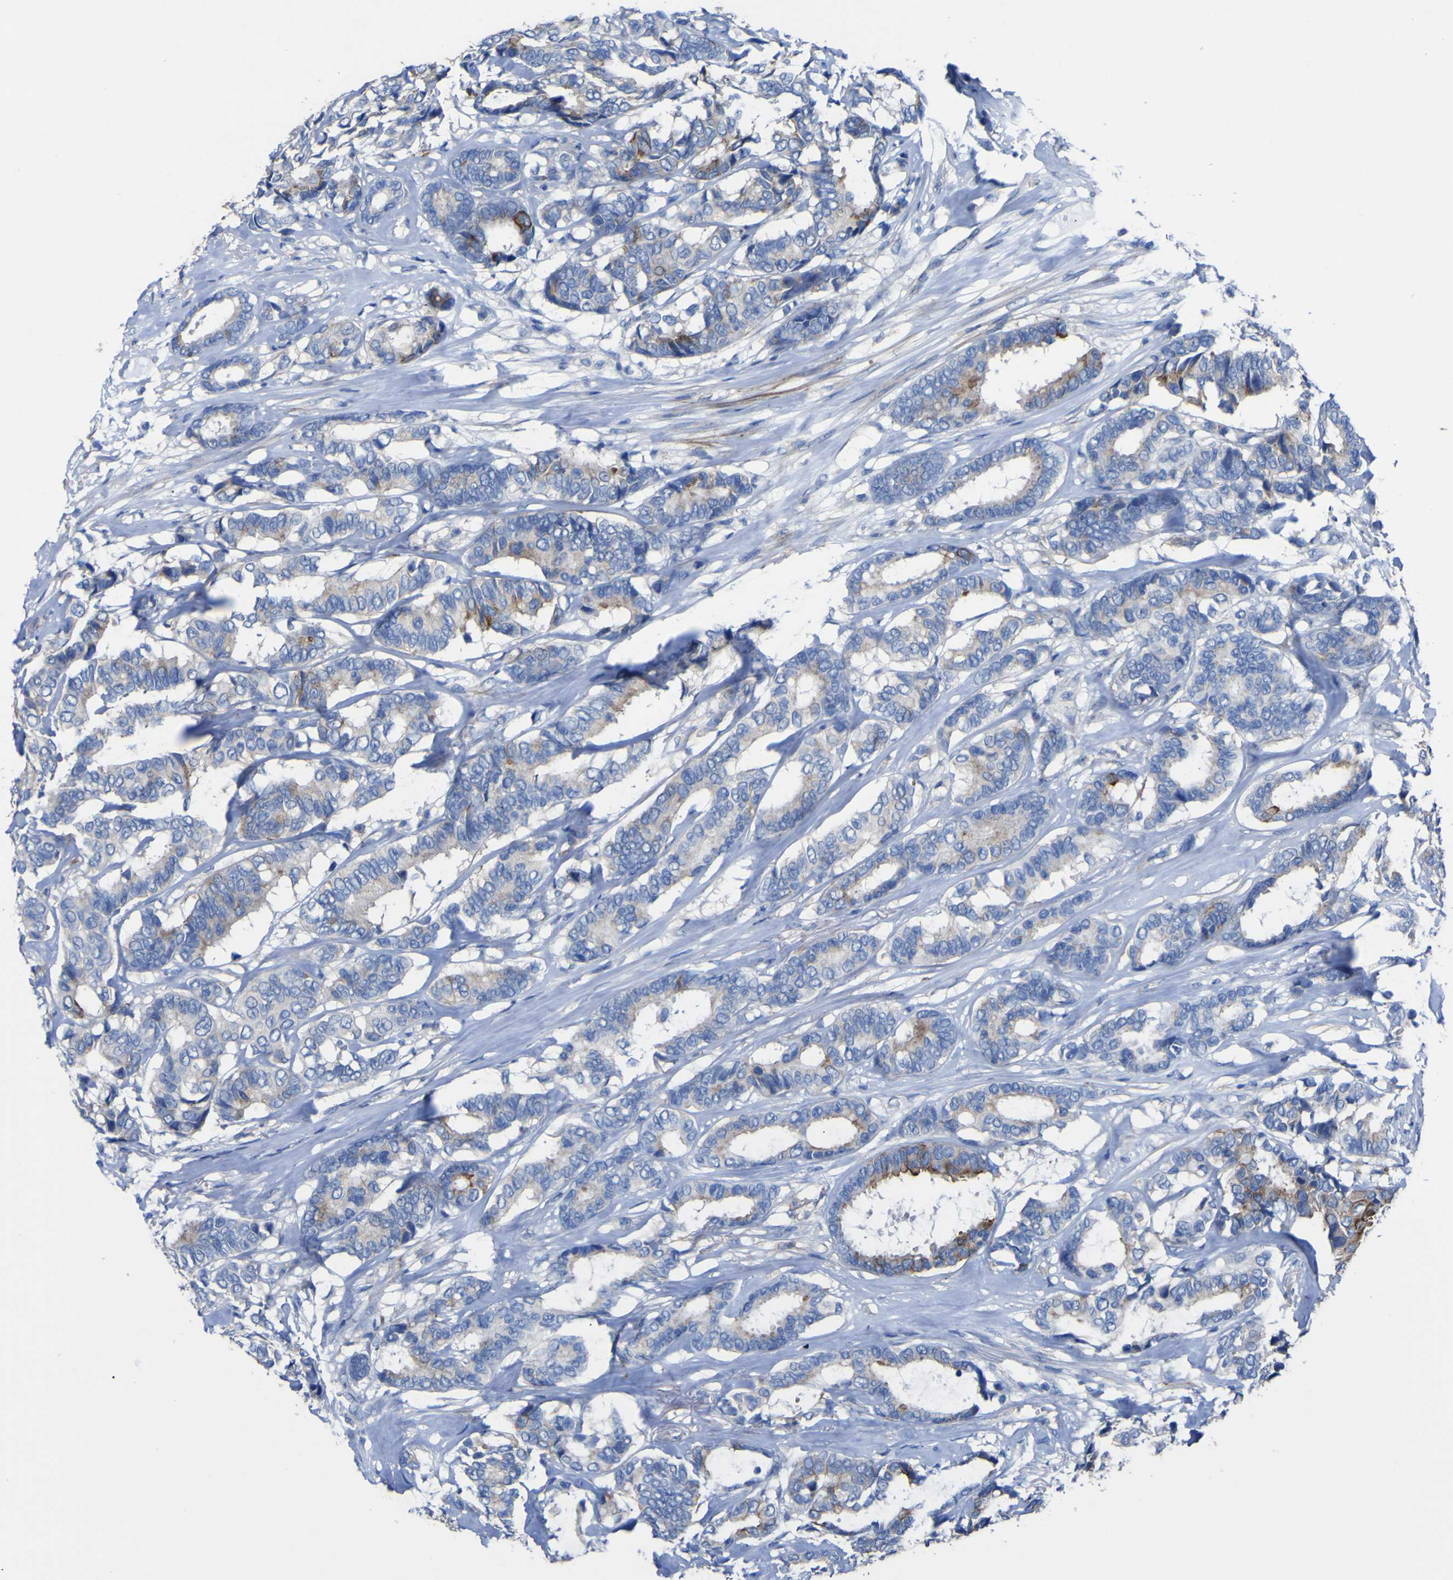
{"staining": {"intensity": "strong", "quantity": "25%-75%", "location": "cytoplasmic/membranous"}, "tissue": "breast cancer", "cell_type": "Tumor cells", "image_type": "cancer", "snomed": [{"axis": "morphology", "description": "Duct carcinoma"}, {"axis": "topography", "description": "Breast"}], "caption": "Protein expression analysis of breast invasive ductal carcinoma exhibits strong cytoplasmic/membranous positivity in approximately 25%-75% of tumor cells. (brown staining indicates protein expression, while blue staining denotes nuclei).", "gene": "AGO4", "patient": {"sex": "female", "age": 87}}